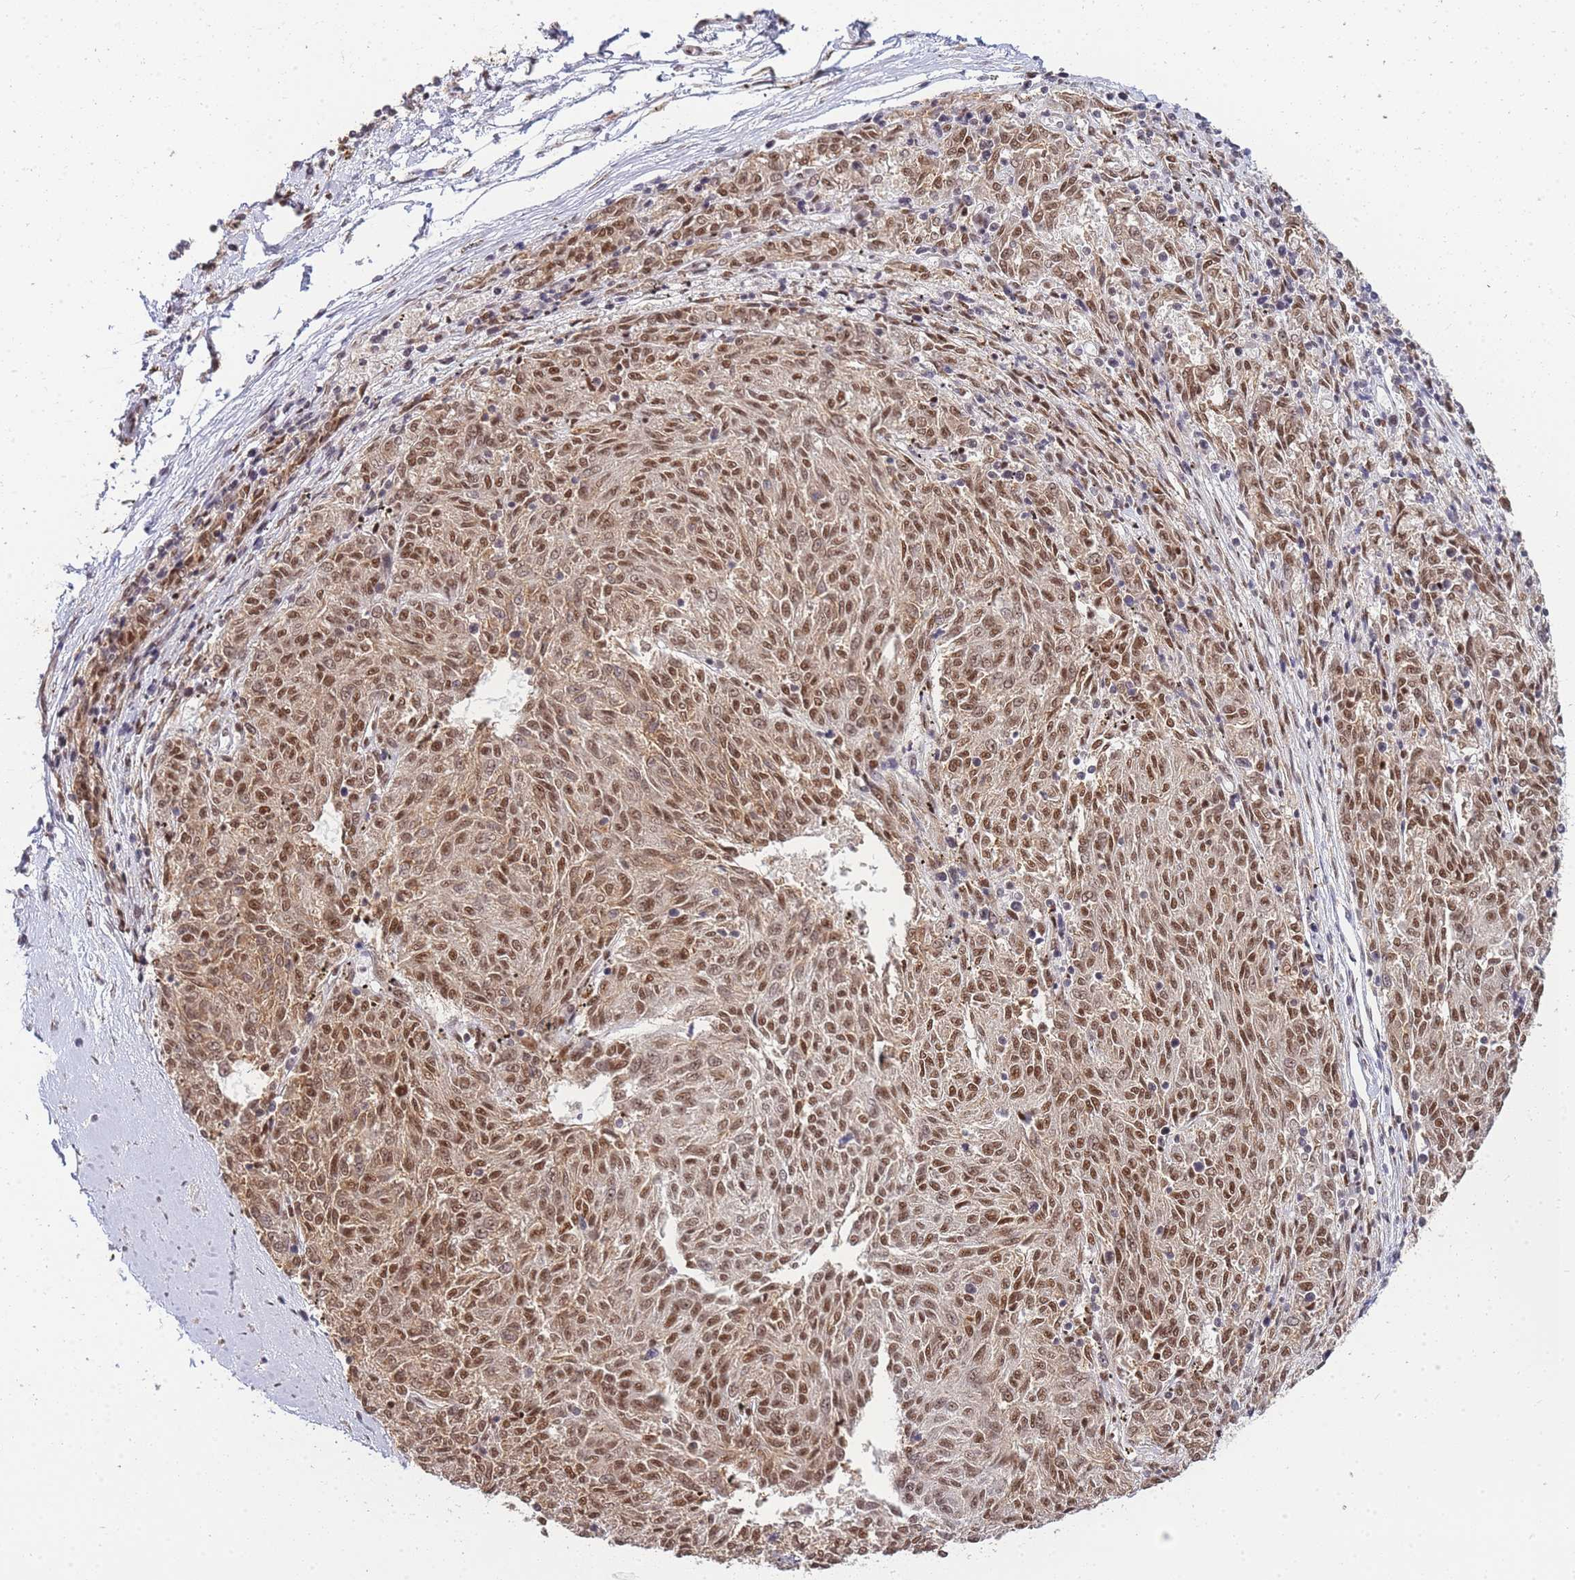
{"staining": {"intensity": "moderate", "quantity": ">75%", "location": "nuclear"}, "tissue": "melanoma", "cell_type": "Tumor cells", "image_type": "cancer", "snomed": [{"axis": "morphology", "description": "Malignant melanoma, NOS"}, {"axis": "topography", "description": "Skin"}], "caption": "Tumor cells show moderate nuclear expression in about >75% of cells in malignant melanoma.", "gene": "PRKDC", "patient": {"sex": "female", "age": 72}}